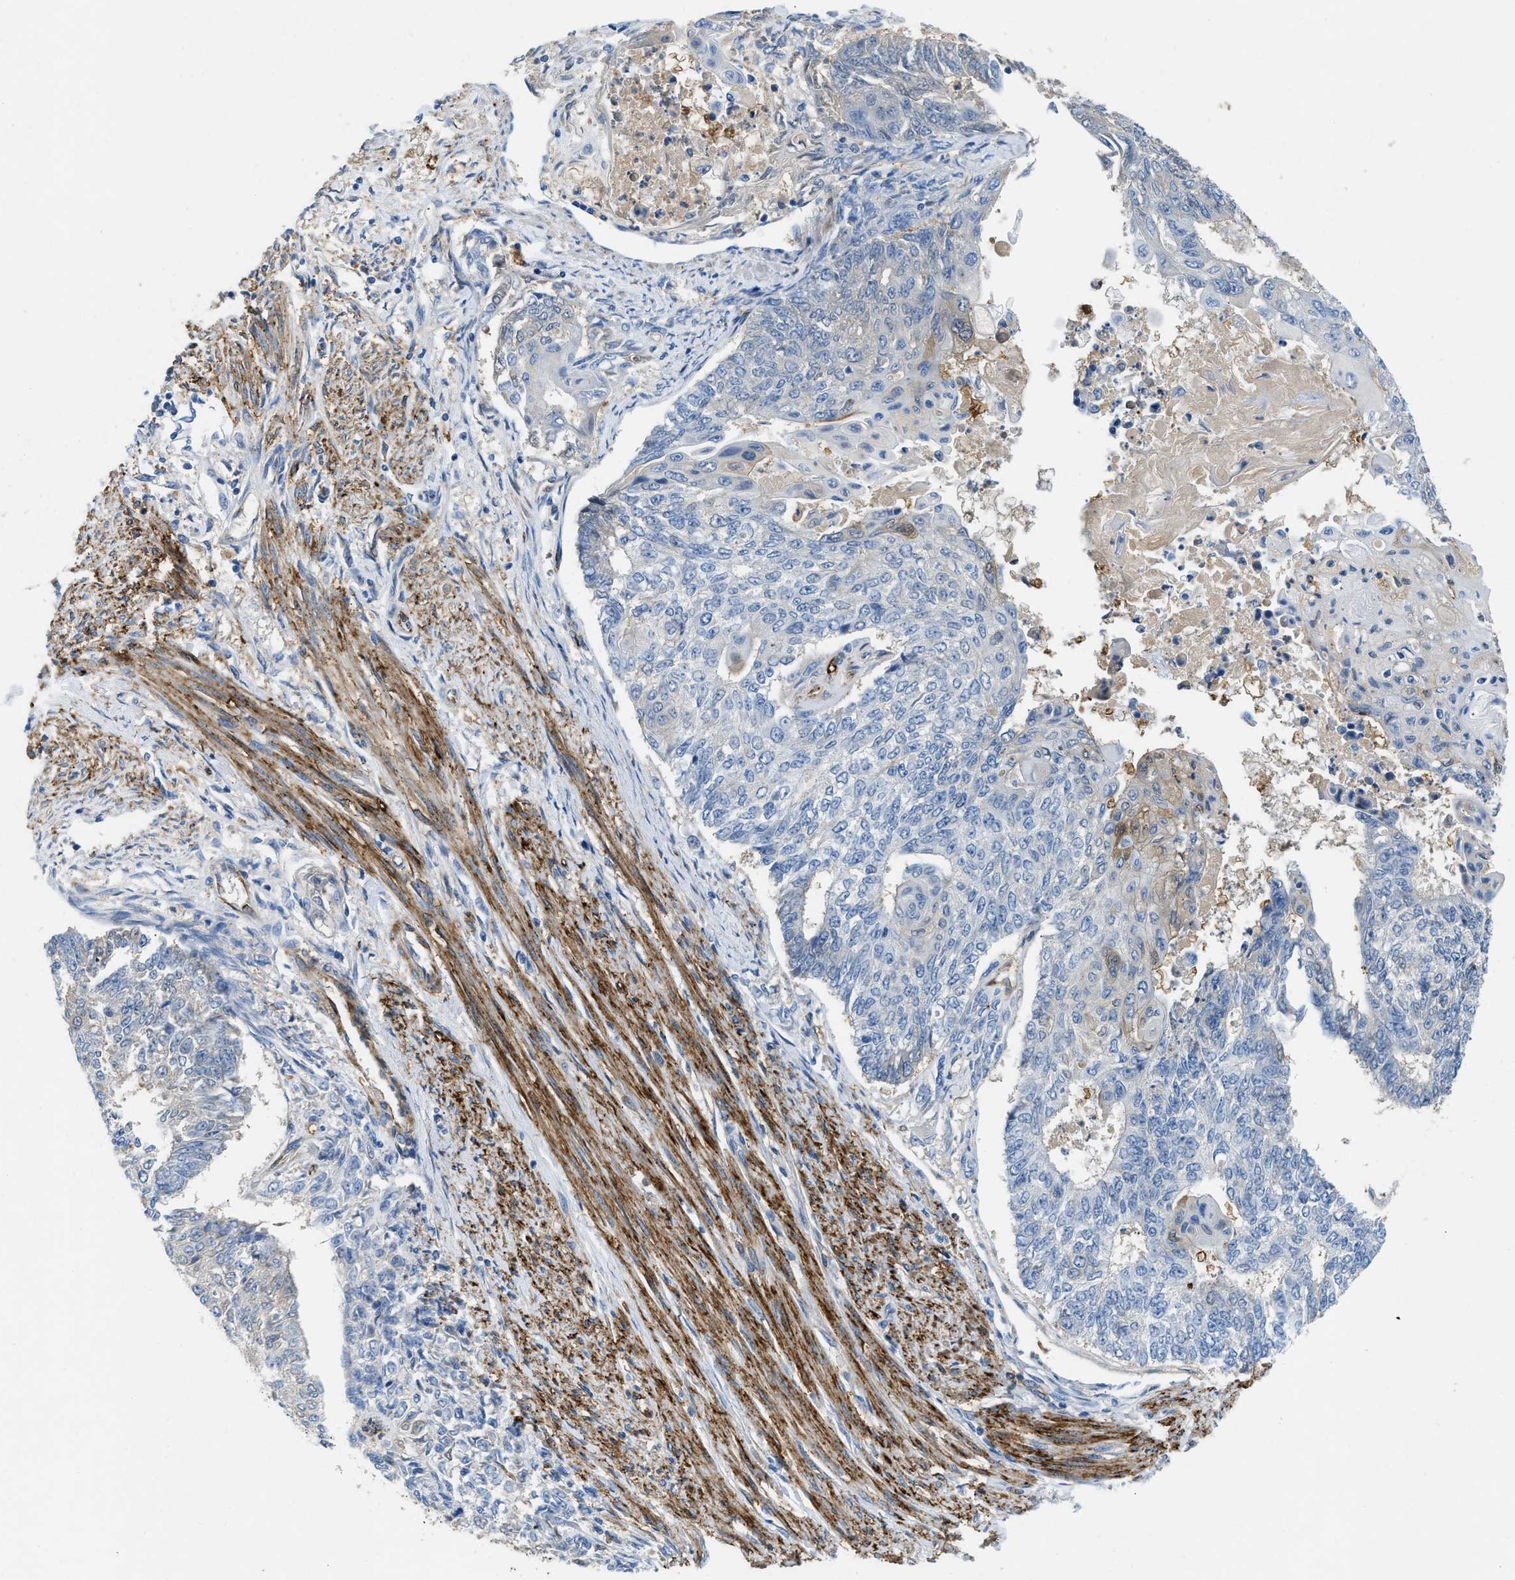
{"staining": {"intensity": "negative", "quantity": "none", "location": "none"}, "tissue": "endometrial cancer", "cell_type": "Tumor cells", "image_type": "cancer", "snomed": [{"axis": "morphology", "description": "Adenocarcinoma, NOS"}, {"axis": "topography", "description": "Endometrium"}], "caption": "This histopathology image is of endometrial cancer (adenocarcinoma) stained with IHC to label a protein in brown with the nuclei are counter-stained blue. There is no staining in tumor cells.", "gene": "SPEG", "patient": {"sex": "female", "age": 32}}